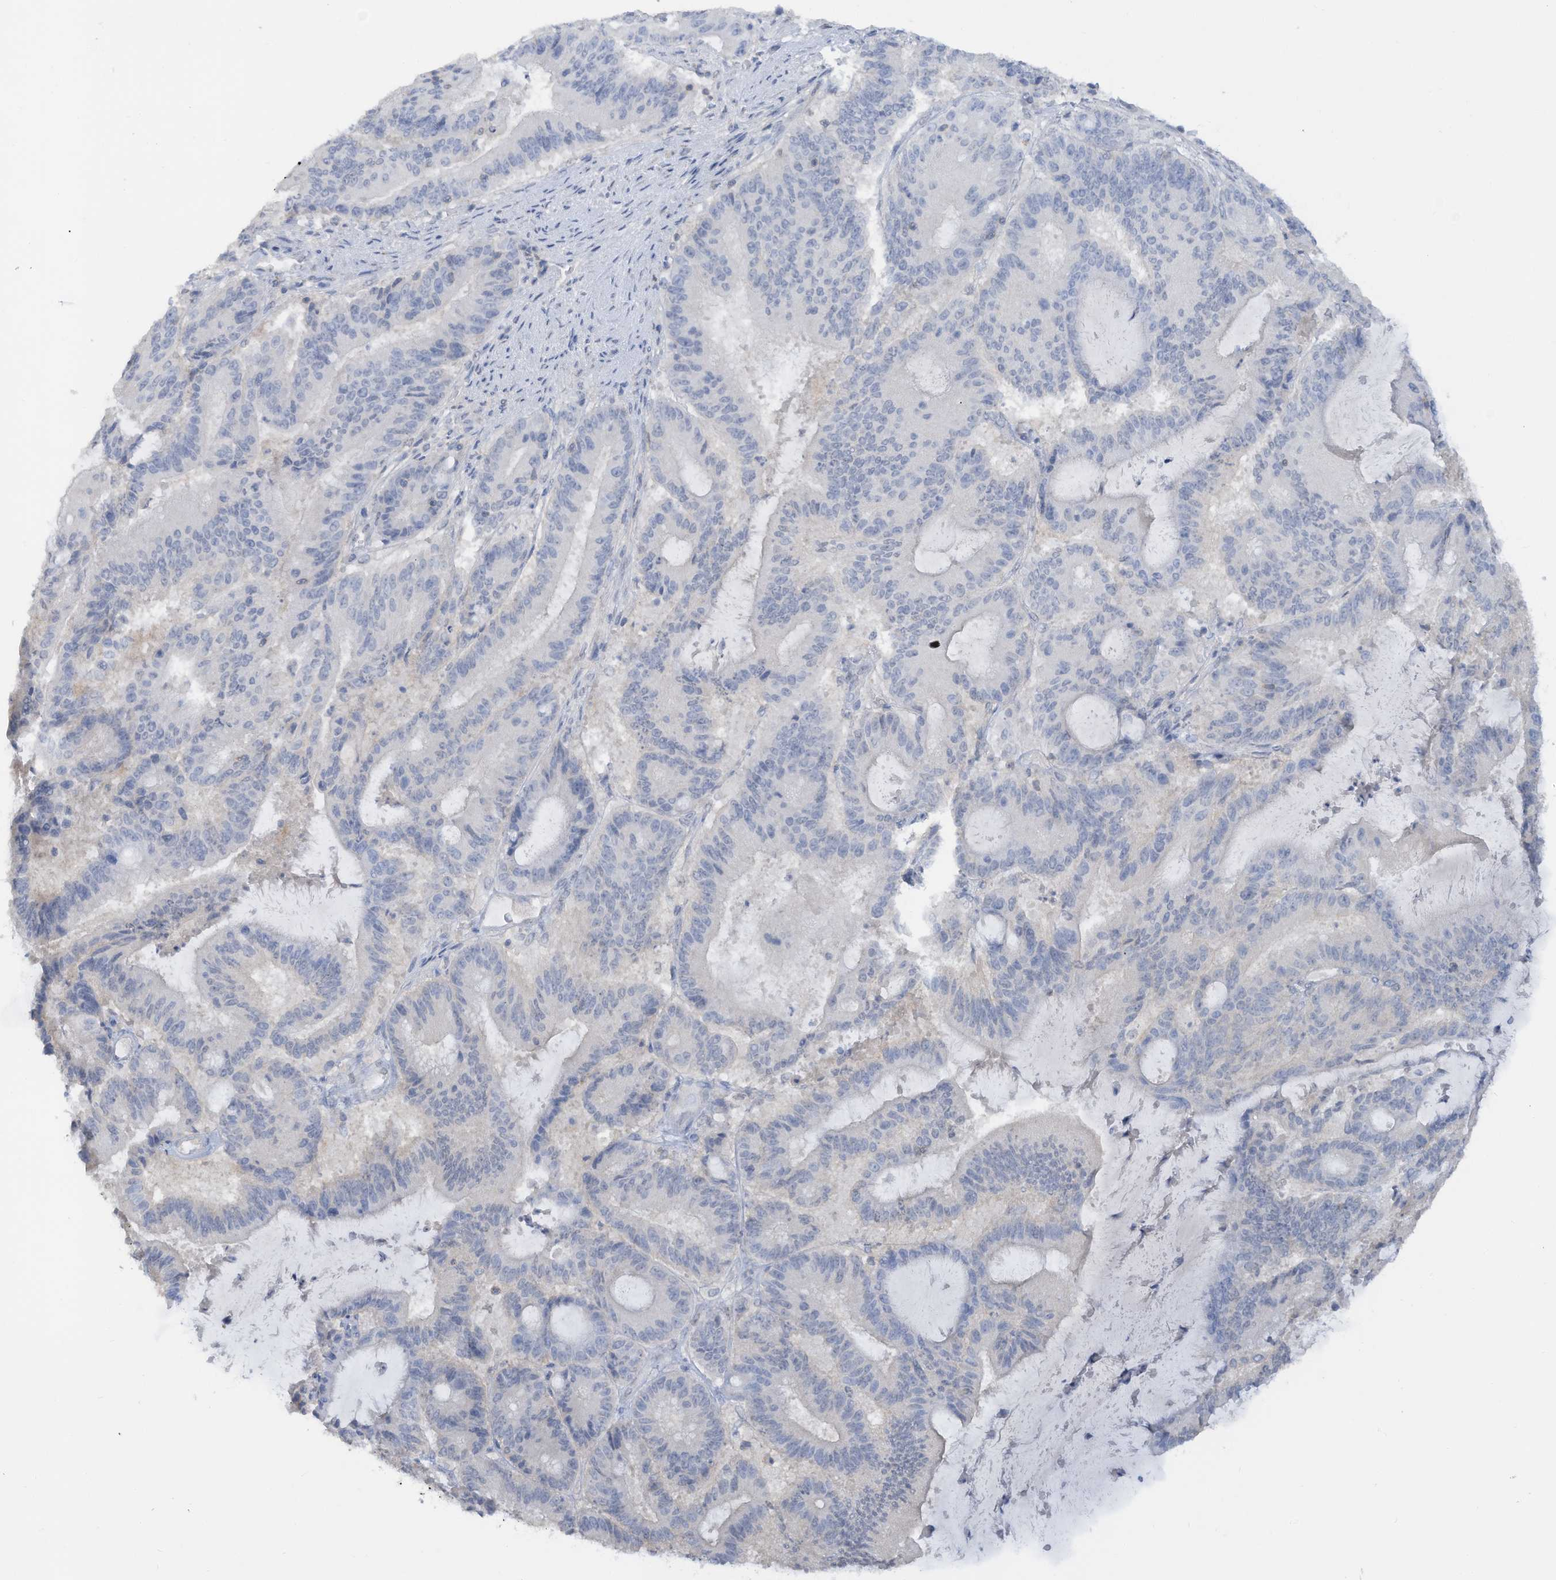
{"staining": {"intensity": "negative", "quantity": "none", "location": "none"}, "tissue": "liver cancer", "cell_type": "Tumor cells", "image_type": "cancer", "snomed": [{"axis": "morphology", "description": "Normal tissue, NOS"}, {"axis": "morphology", "description": "Cholangiocarcinoma"}, {"axis": "topography", "description": "Liver"}, {"axis": "topography", "description": "Peripheral nerve tissue"}], "caption": "Histopathology image shows no significant protein staining in tumor cells of liver cancer.", "gene": "HAS3", "patient": {"sex": "female", "age": 73}}